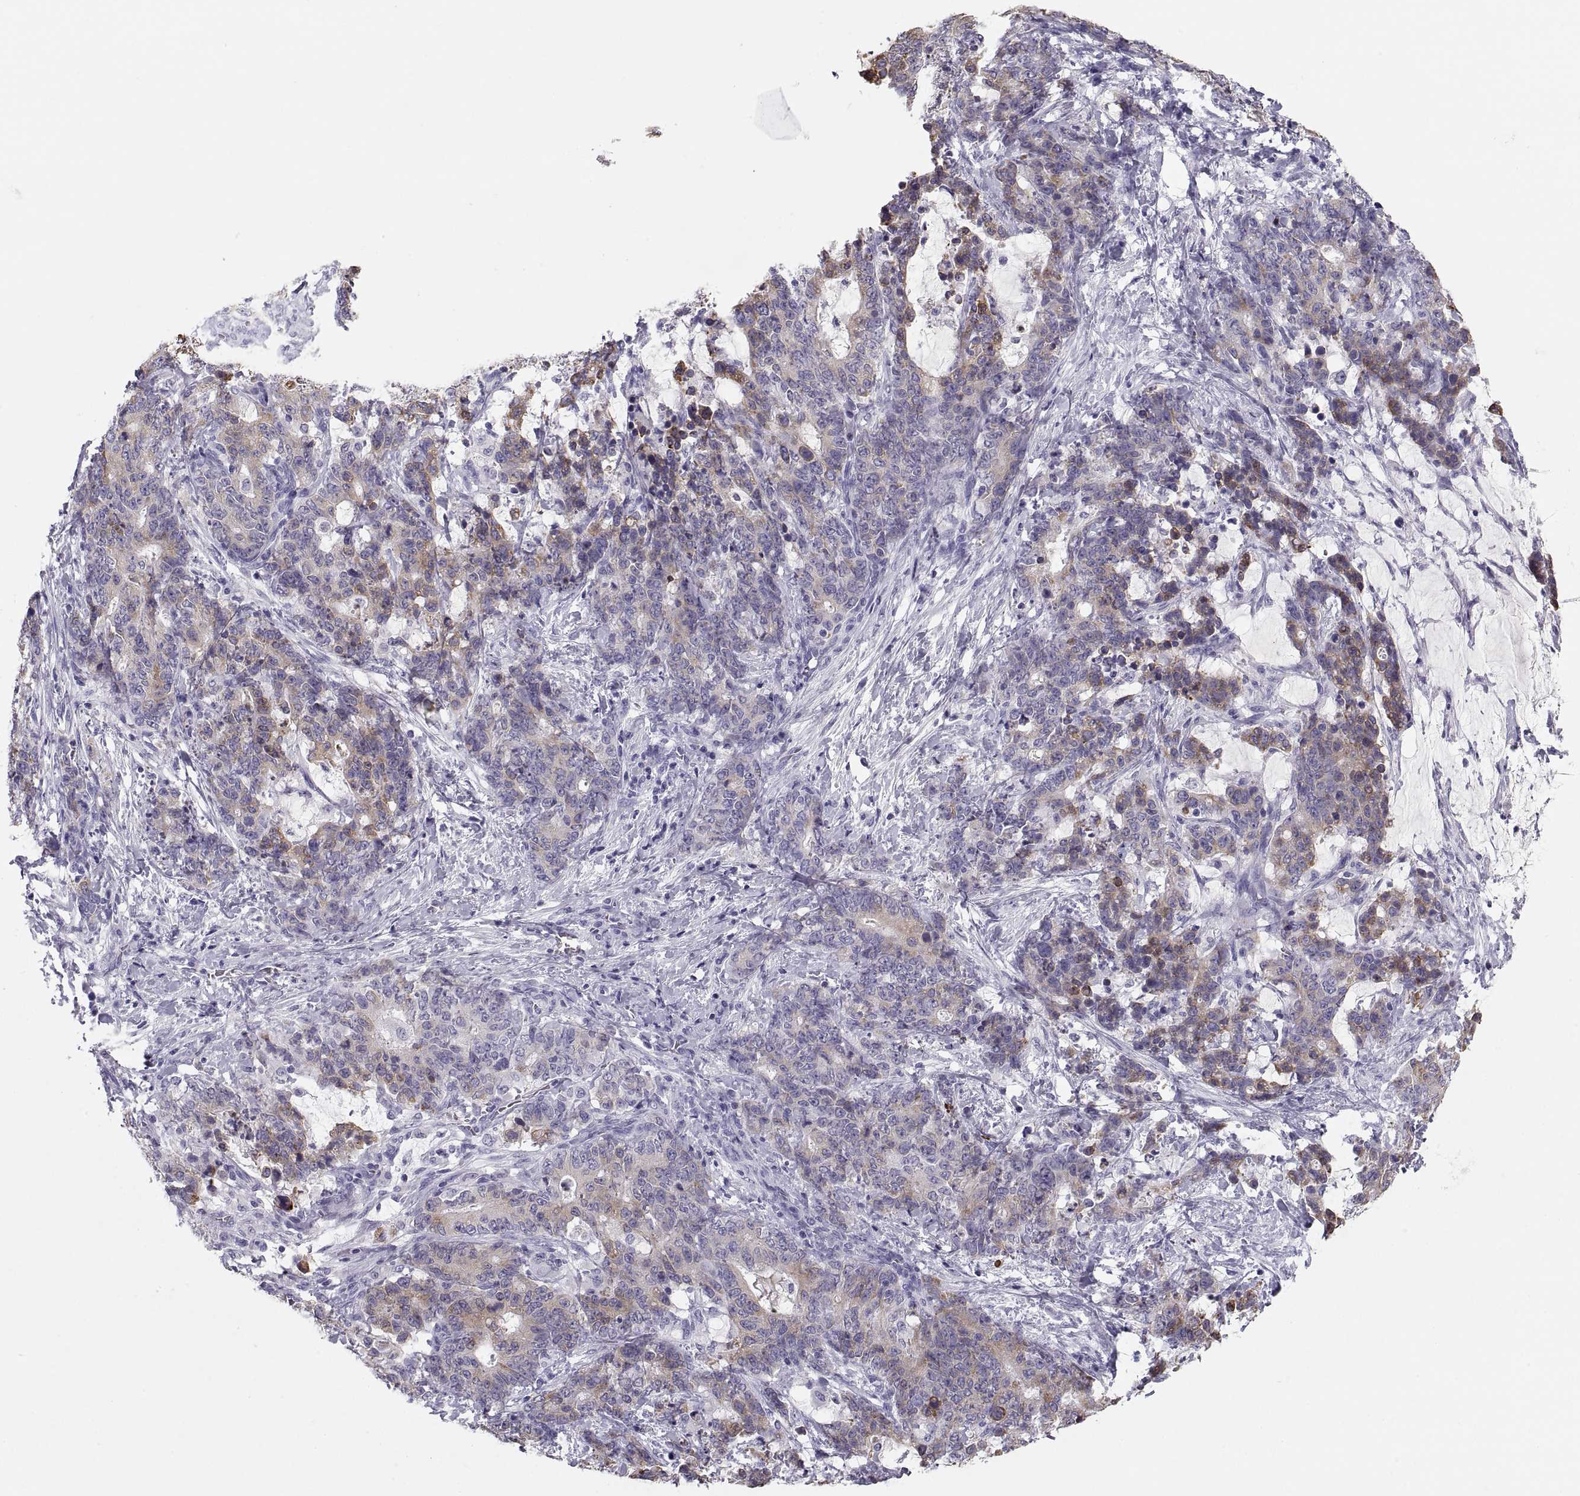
{"staining": {"intensity": "moderate", "quantity": "25%-75%", "location": "cytoplasmic/membranous"}, "tissue": "stomach cancer", "cell_type": "Tumor cells", "image_type": "cancer", "snomed": [{"axis": "morphology", "description": "Normal tissue, NOS"}, {"axis": "morphology", "description": "Adenocarcinoma, NOS"}, {"axis": "topography", "description": "Stomach"}], "caption": "Moderate cytoplasmic/membranous protein positivity is present in approximately 25%-75% of tumor cells in adenocarcinoma (stomach). (IHC, brightfield microscopy, high magnification).", "gene": "MAGEB2", "patient": {"sex": "female", "age": 64}}